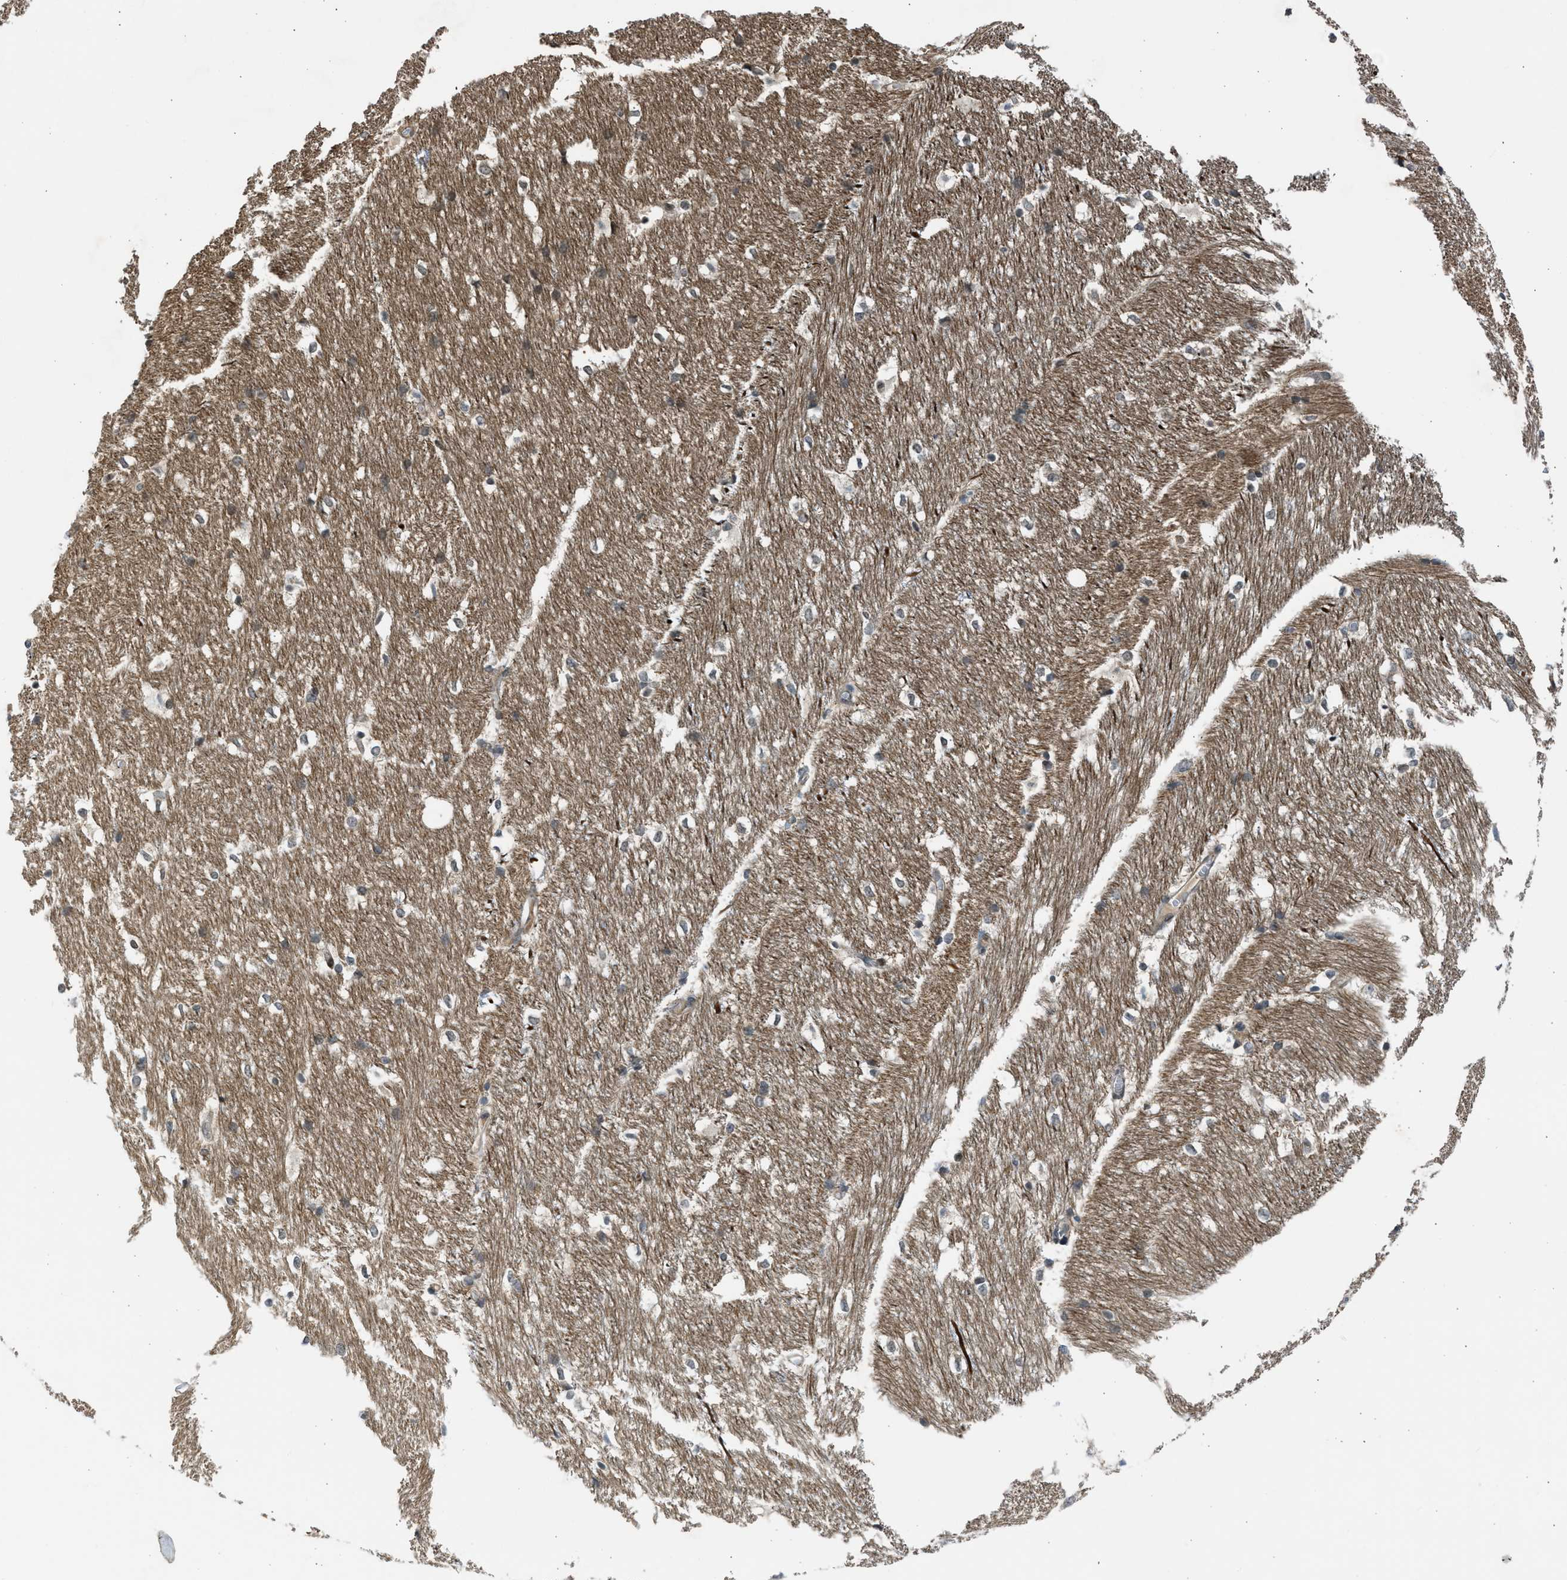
{"staining": {"intensity": "strong", "quantity": "25%-75%", "location": "nuclear"}, "tissue": "hippocampus", "cell_type": "Glial cells", "image_type": "normal", "snomed": [{"axis": "morphology", "description": "Normal tissue, NOS"}, {"axis": "topography", "description": "Hippocampus"}], "caption": "Brown immunohistochemical staining in normal hippocampus displays strong nuclear staining in approximately 25%-75% of glial cells. Nuclei are stained in blue.", "gene": "PCNX3", "patient": {"sex": "female", "age": 19}}